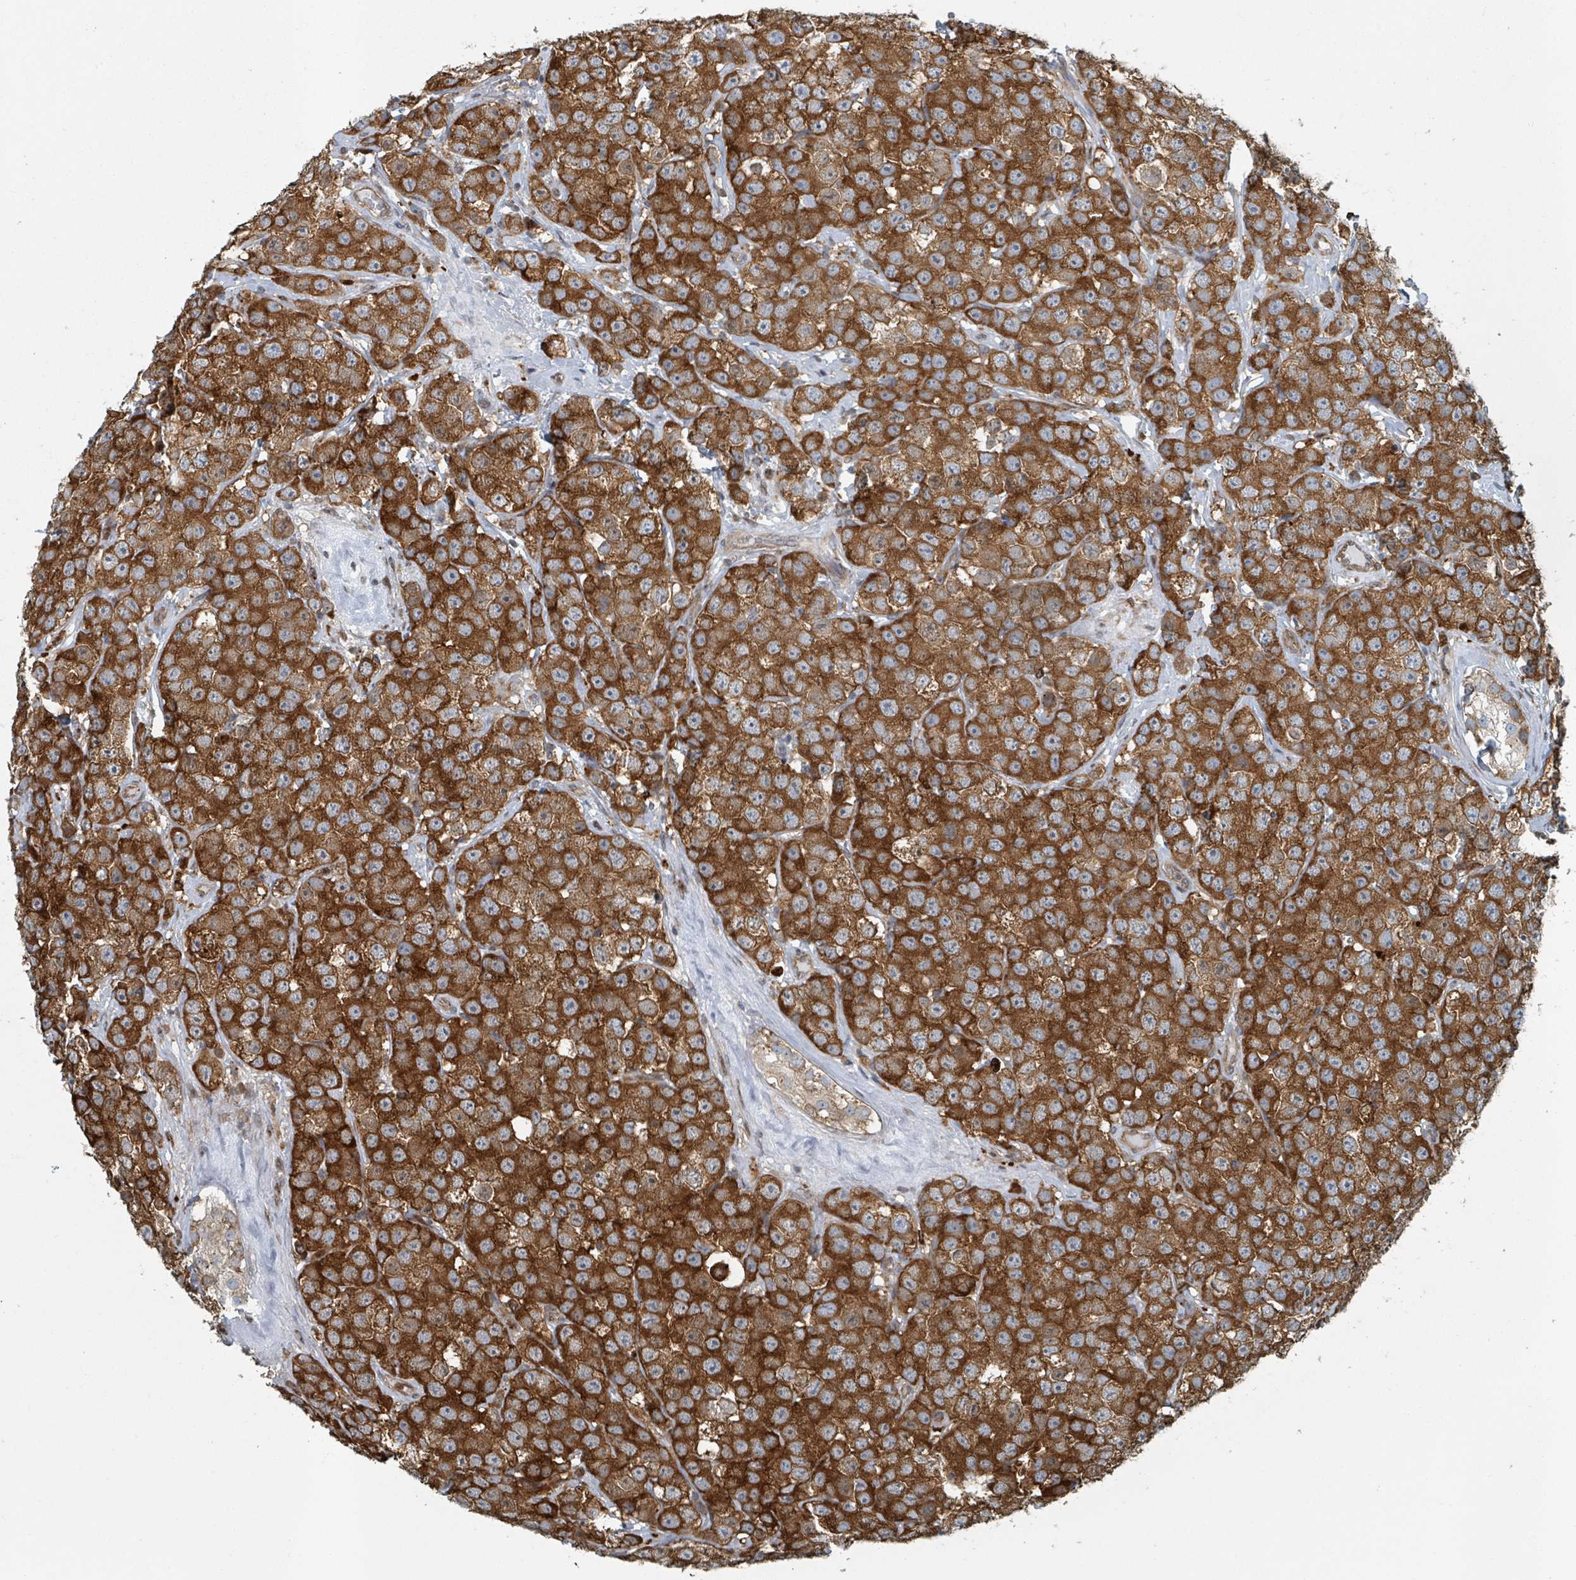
{"staining": {"intensity": "strong", "quantity": ">75%", "location": "cytoplasmic/membranous"}, "tissue": "testis cancer", "cell_type": "Tumor cells", "image_type": "cancer", "snomed": [{"axis": "morphology", "description": "Seminoma, NOS"}, {"axis": "topography", "description": "Testis"}], "caption": "Immunohistochemical staining of testis seminoma shows high levels of strong cytoplasmic/membranous protein expression in about >75% of tumor cells. (IHC, brightfield microscopy, high magnification).", "gene": "RHPN2", "patient": {"sex": "male", "age": 28}}